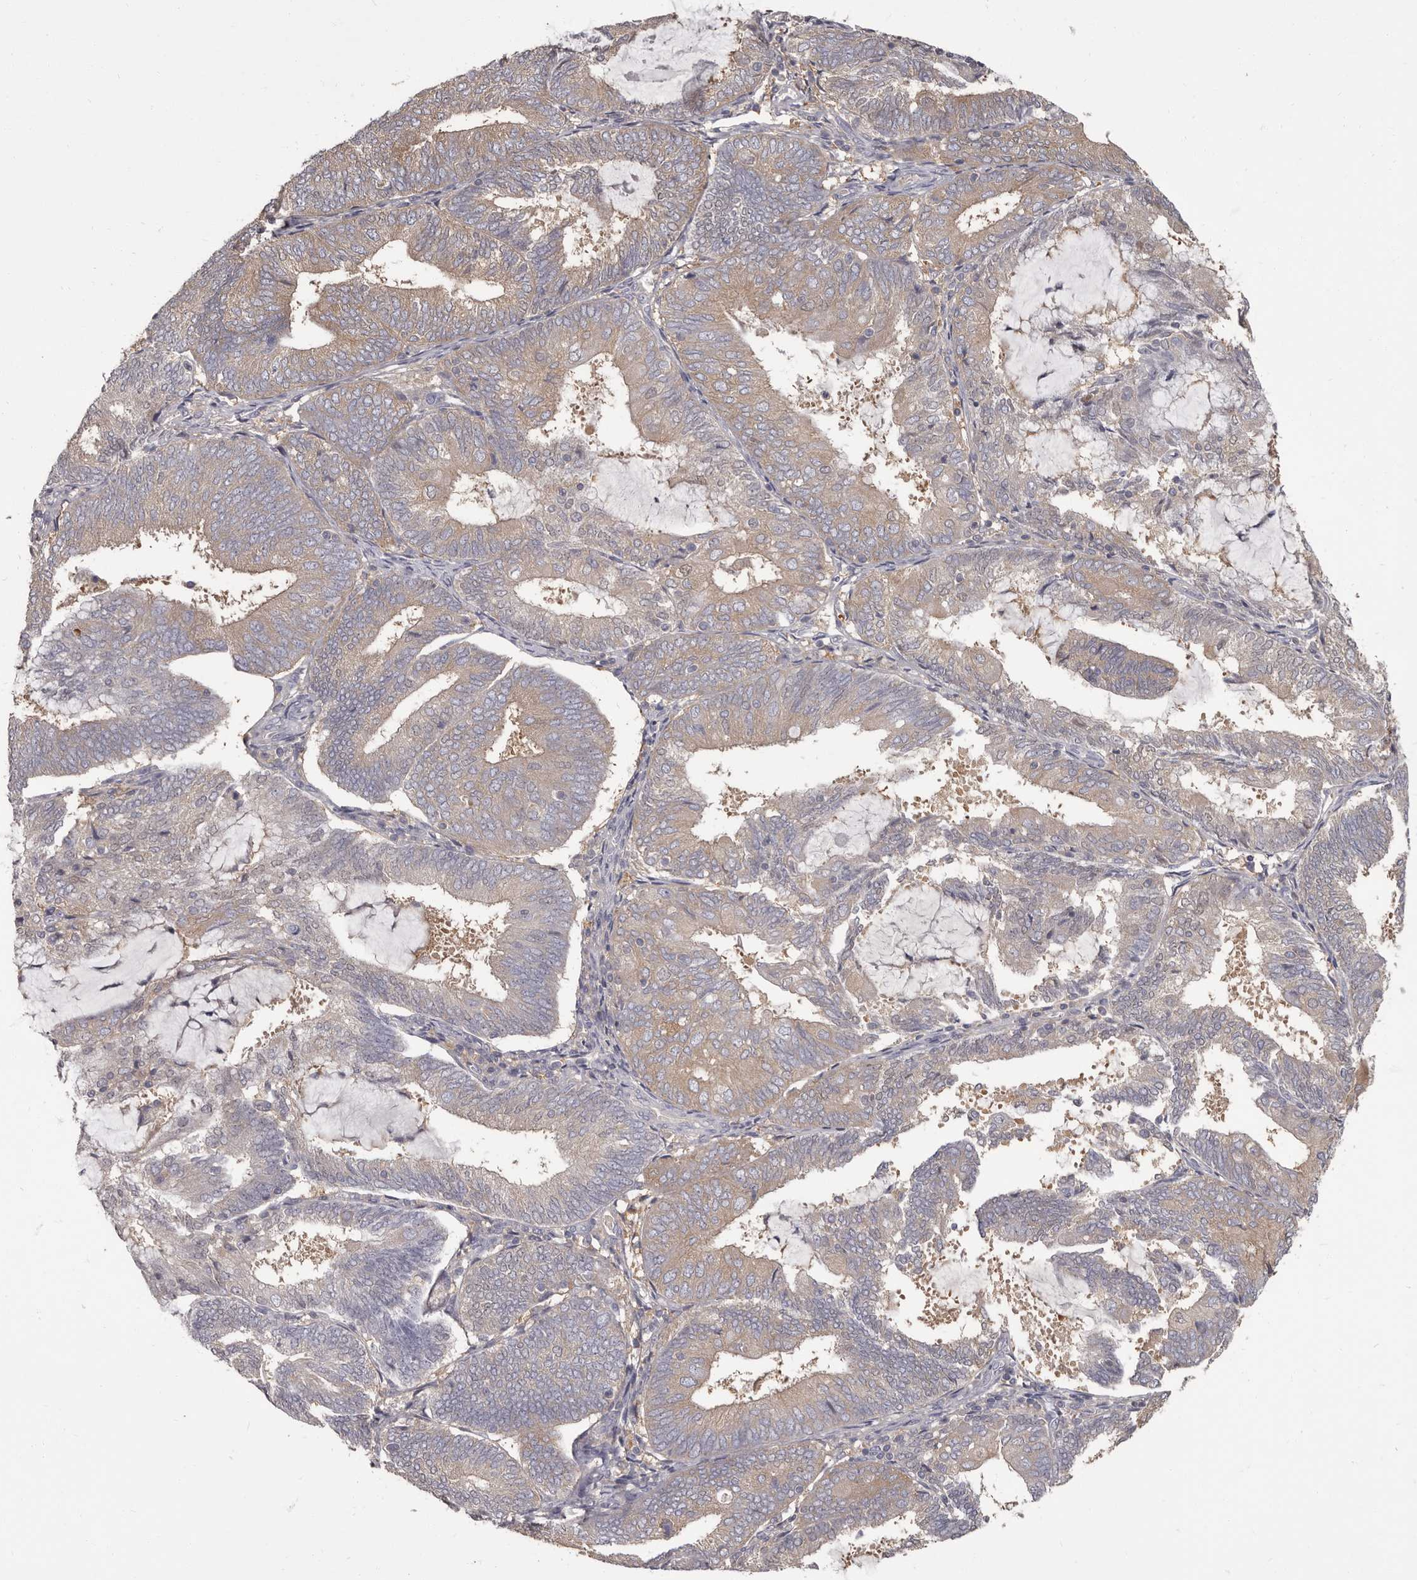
{"staining": {"intensity": "weak", "quantity": "25%-75%", "location": "cytoplasmic/membranous"}, "tissue": "endometrial cancer", "cell_type": "Tumor cells", "image_type": "cancer", "snomed": [{"axis": "morphology", "description": "Adenocarcinoma, NOS"}, {"axis": "topography", "description": "Endometrium"}], "caption": "Protein analysis of endometrial cancer (adenocarcinoma) tissue displays weak cytoplasmic/membranous expression in about 25%-75% of tumor cells. Nuclei are stained in blue.", "gene": "APEH", "patient": {"sex": "female", "age": 81}}